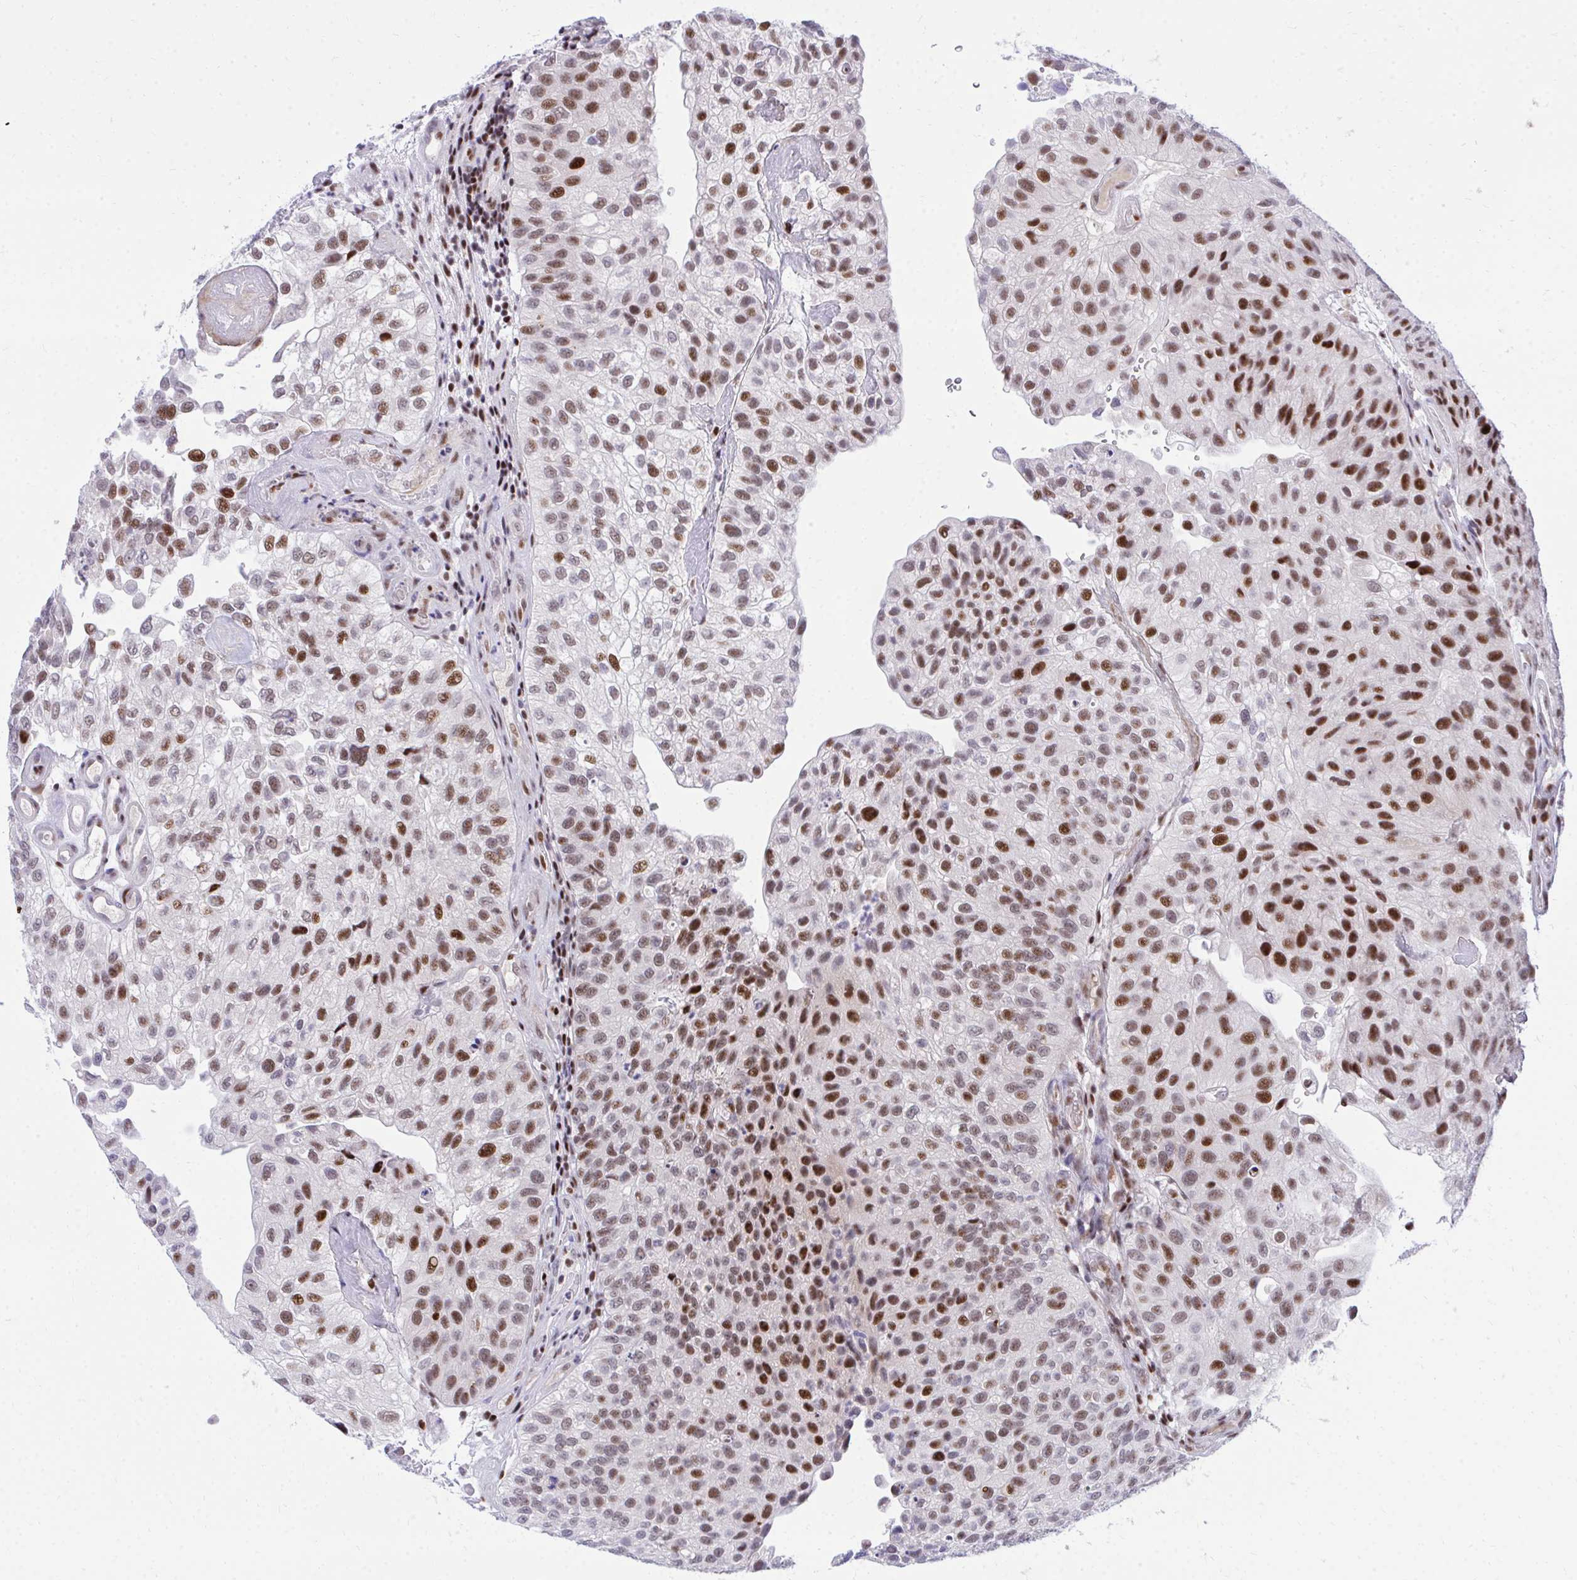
{"staining": {"intensity": "strong", "quantity": "25%-75%", "location": "nuclear"}, "tissue": "urothelial cancer", "cell_type": "Tumor cells", "image_type": "cancer", "snomed": [{"axis": "morphology", "description": "Urothelial carcinoma, NOS"}, {"axis": "topography", "description": "Urinary bladder"}], "caption": "Urothelial cancer stained with a protein marker shows strong staining in tumor cells.", "gene": "C14orf39", "patient": {"sex": "male", "age": 87}}